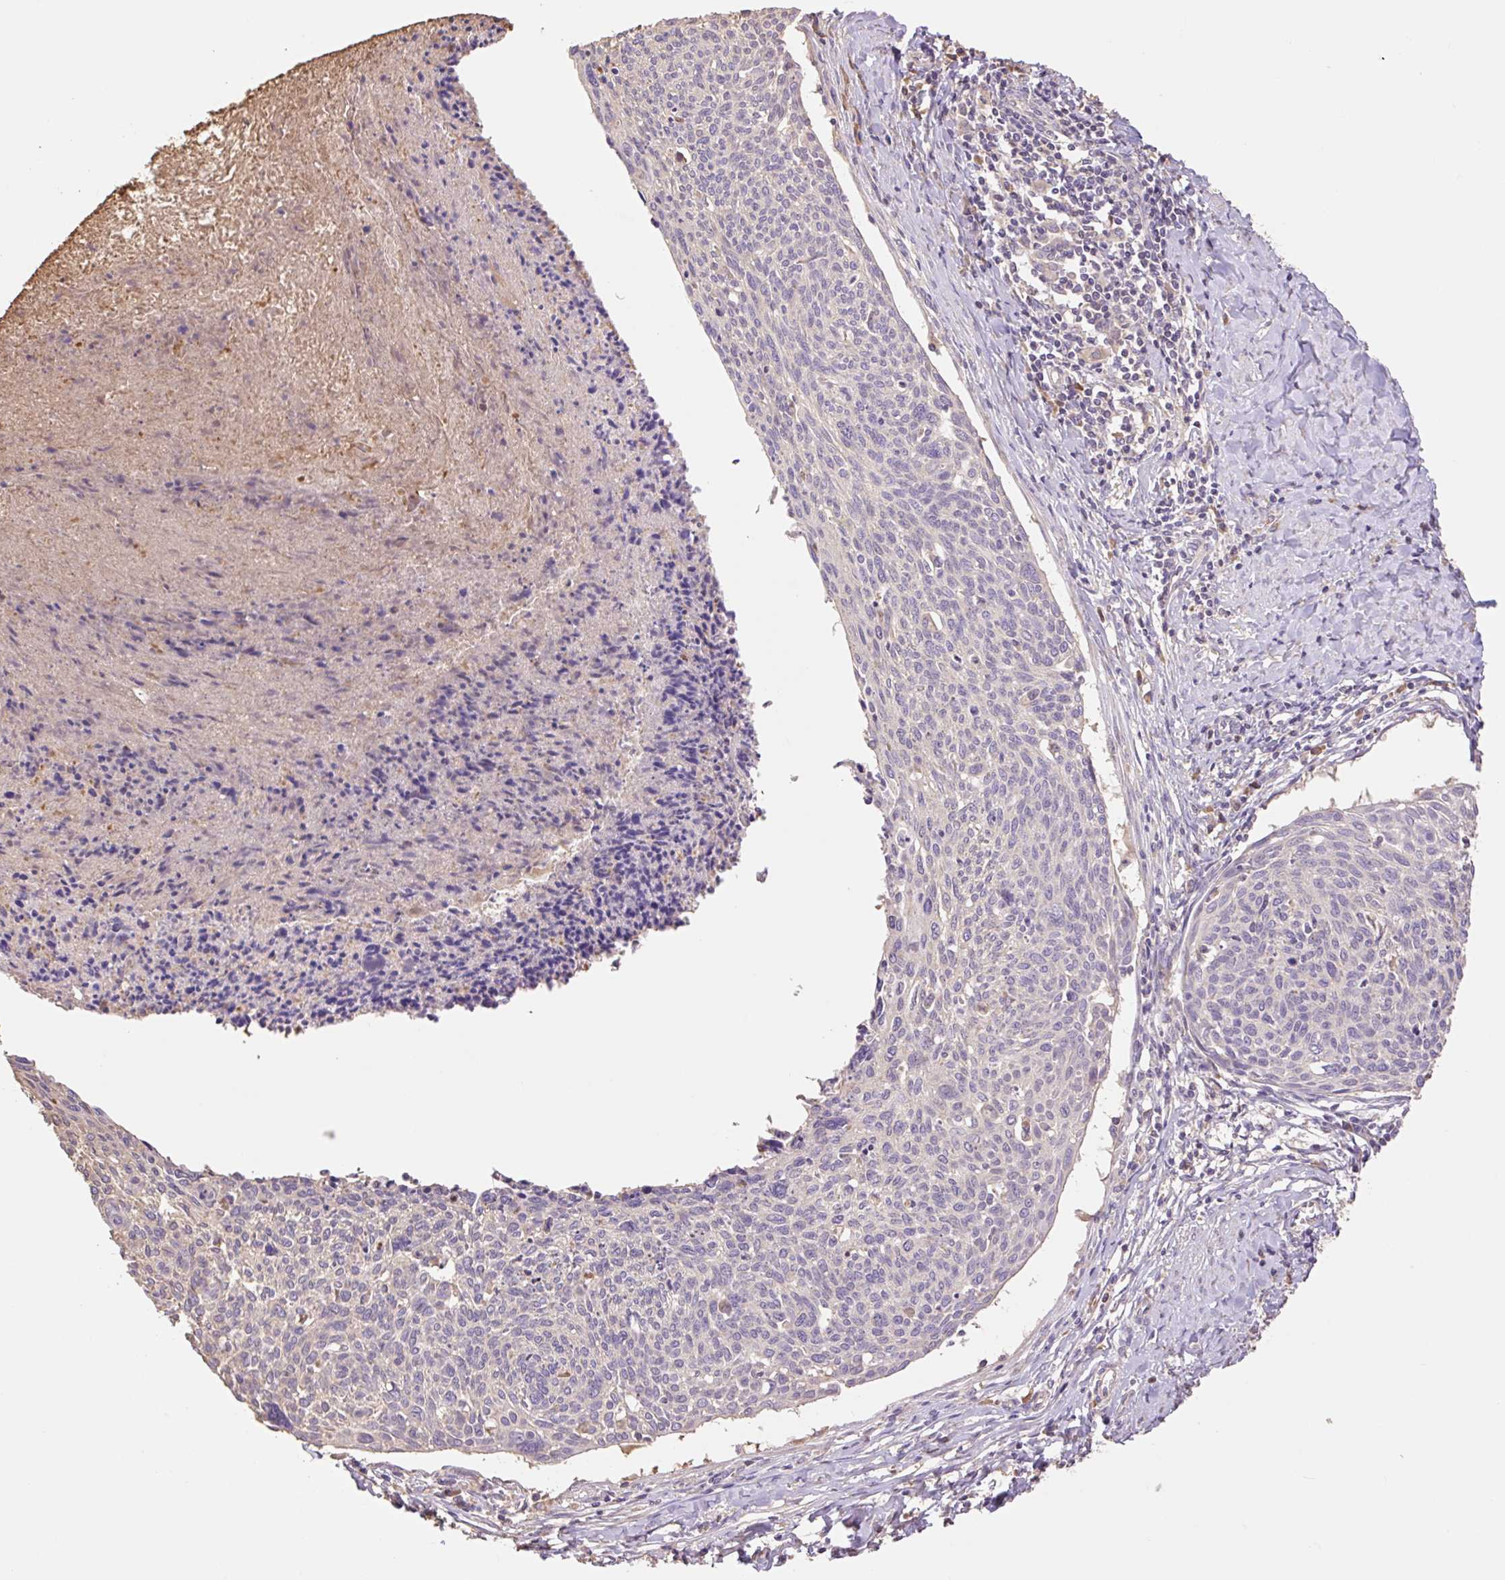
{"staining": {"intensity": "negative", "quantity": "none", "location": "none"}, "tissue": "cervical cancer", "cell_type": "Tumor cells", "image_type": "cancer", "snomed": [{"axis": "morphology", "description": "Squamous cell carcinoma, NOS"}, {"axis": "topography", "description": "Cervix"}], "caption": "Immunohistochemical staining of human cervical squamous cell carcinoma exhibits no significant staining in tumor cells. (DAB immunohistochemistry visualized using brightfield microscopy, high magnification).", "gene": "DESI1", "patient": {"sex": "female", "age": 49}}